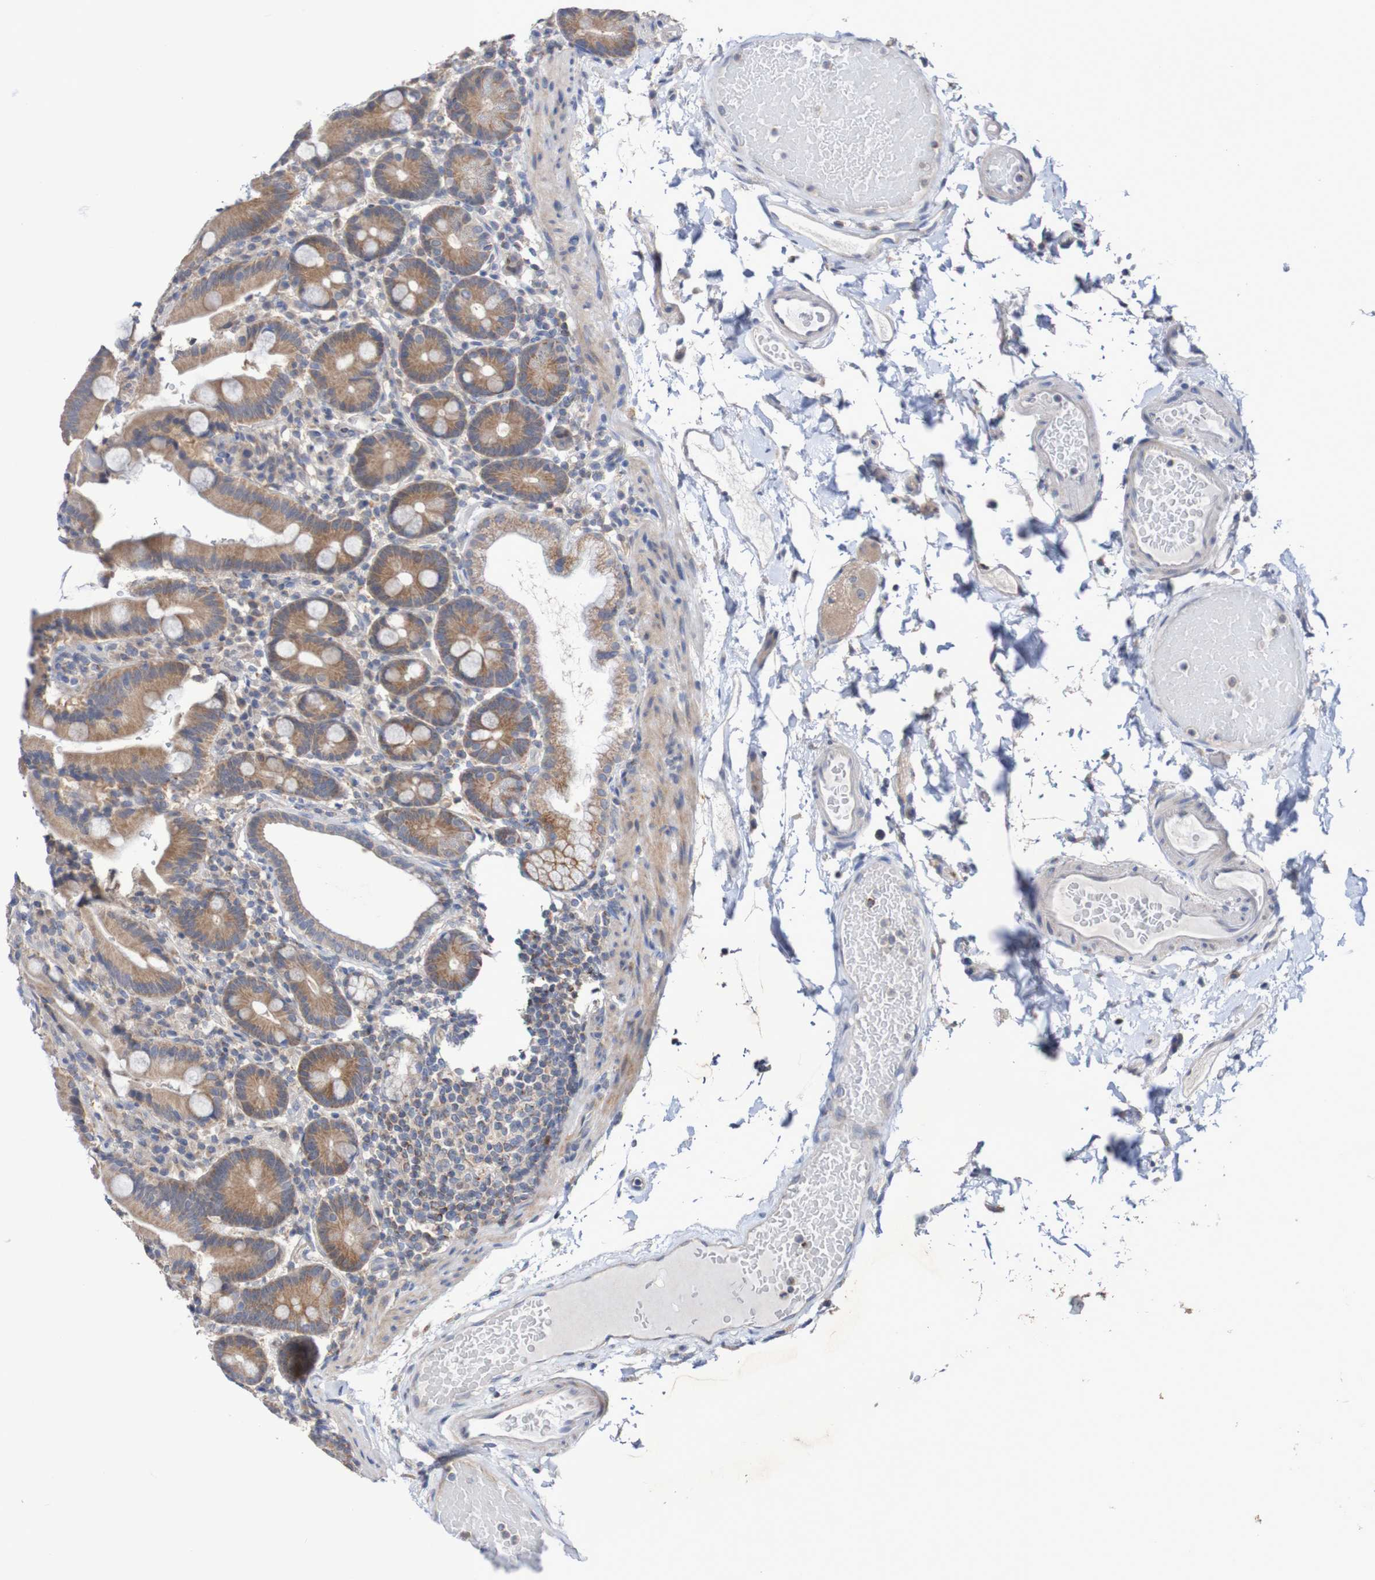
{"staining": {"intensity": "moderate", "quantity": ">75%", "location": "cytoplasmic/membranous"}, "tissue": "duodenum", "cell_type": "Glandular cells", "image_type": "normal", "snomed": [{"axis": "morphology", "description": "Normal tissue, NOS"}, {"axis": "topography", "description": "Small intestine, NOS"}], "caption": "An immunohistochemistry (IHC) image of benign tissue is shown. Protein staining in brown shows moderate cytoplasmic/membranous positivity in duodenum within glandular cells. The staining was performed using DAB (3,3'-diaminobenzidine) to visualize the protein expression in brown, while the nuclei were stained in blue with hematoxylin (Magnification: 20x).", "gene": "C3orf18", "patient": {"sex": "female", "age": 71}}